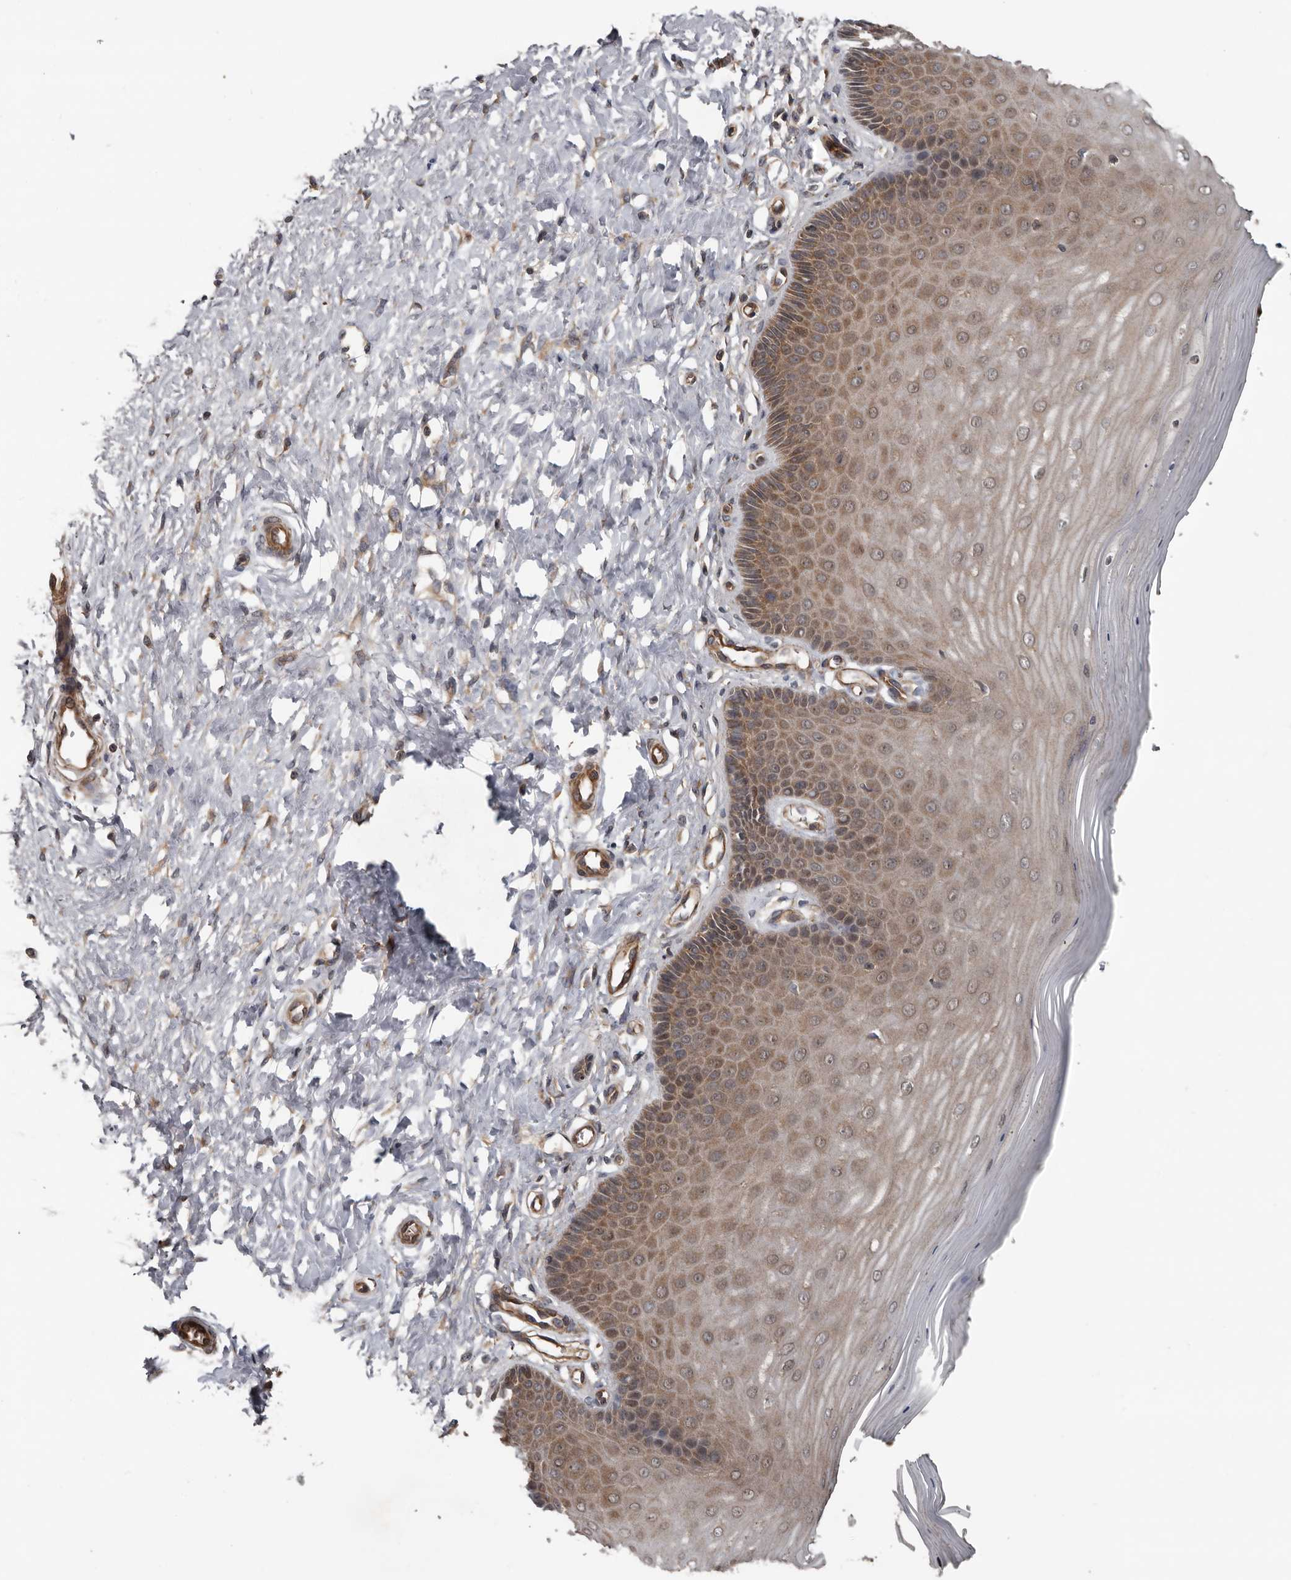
{"staining": {"intensity": "weak", "quantity": ">75%", "location": "cytoplasmic/membranous"}, "tissue": "cervix", "cell_type": "Glandular cells", "image_type": "normal", "snomed": [{"axis": "morphology", "description": "Normal tissue, NOS"}, {"axis": "topography", "description": "Cervix"}], "caption": "About >75% of glandular cells in benign cervix display weak cytoplasmic/membranous protein staining as visualized by brown immunohistochemical staining.", "gene": "DNAJB4", "patient": {"sex": "female", "age": 55}}